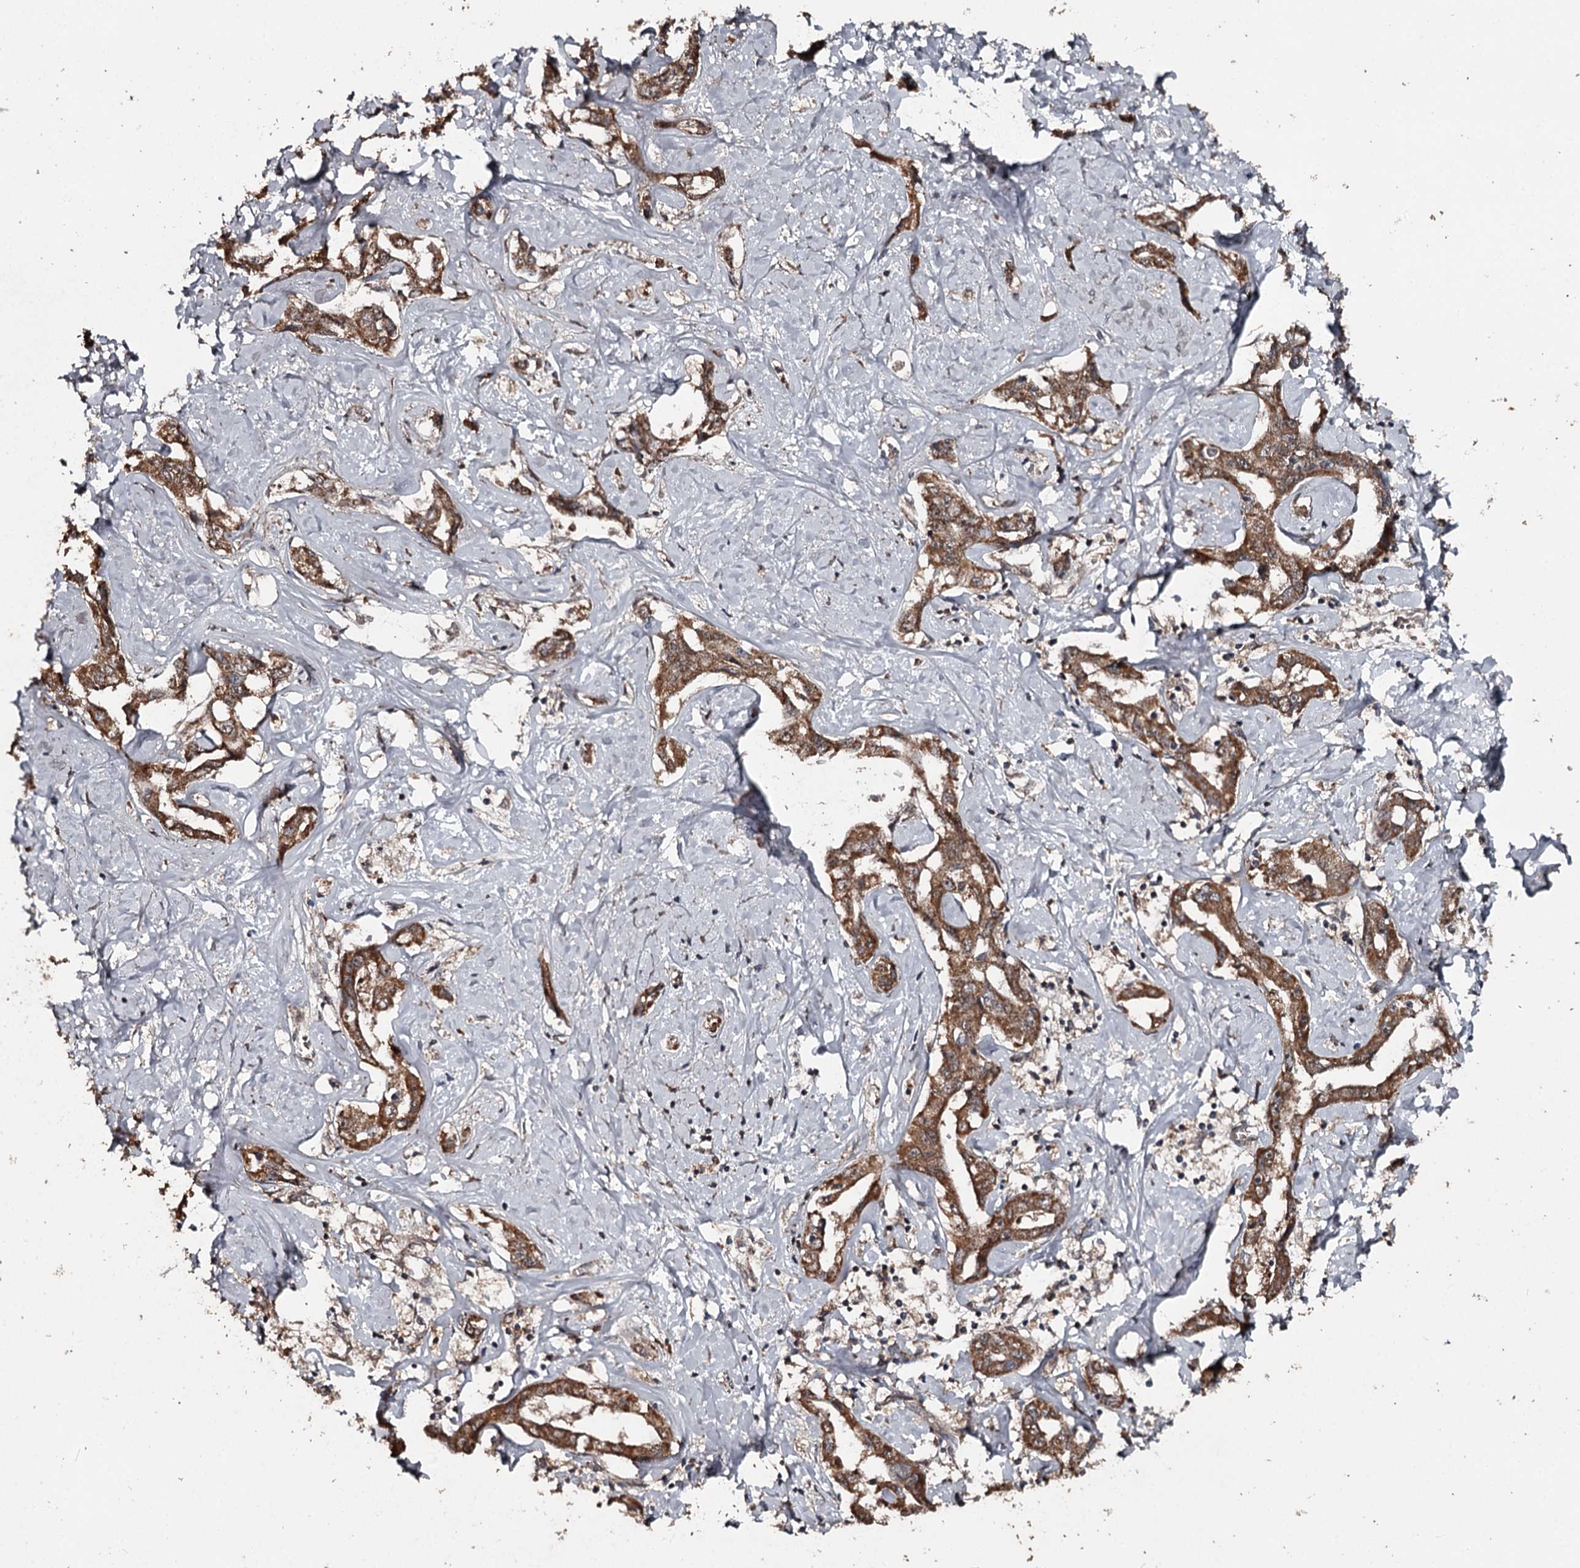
{"staining": {"intensity": "strong", "quantity": ">75%", "location": "cytoplasmic/membranous"}, "tissue": "liver cancer", "cell_type": "Tumor cells", "image_type": "cancer", "snomed": [{"axis": "morphology", "description": "Cholangiocarcinoma"}, {"axis": "topography", "description": "Liver"}], "caption": "Human cholangiocarcinoma (liver) stained with a brown dye reveals strong cytoplasmic/membranous positive expression in approximately >75% of tumor cells.", "gene": "WIPI1", "patient": {"sex": "male", "age": 59}}